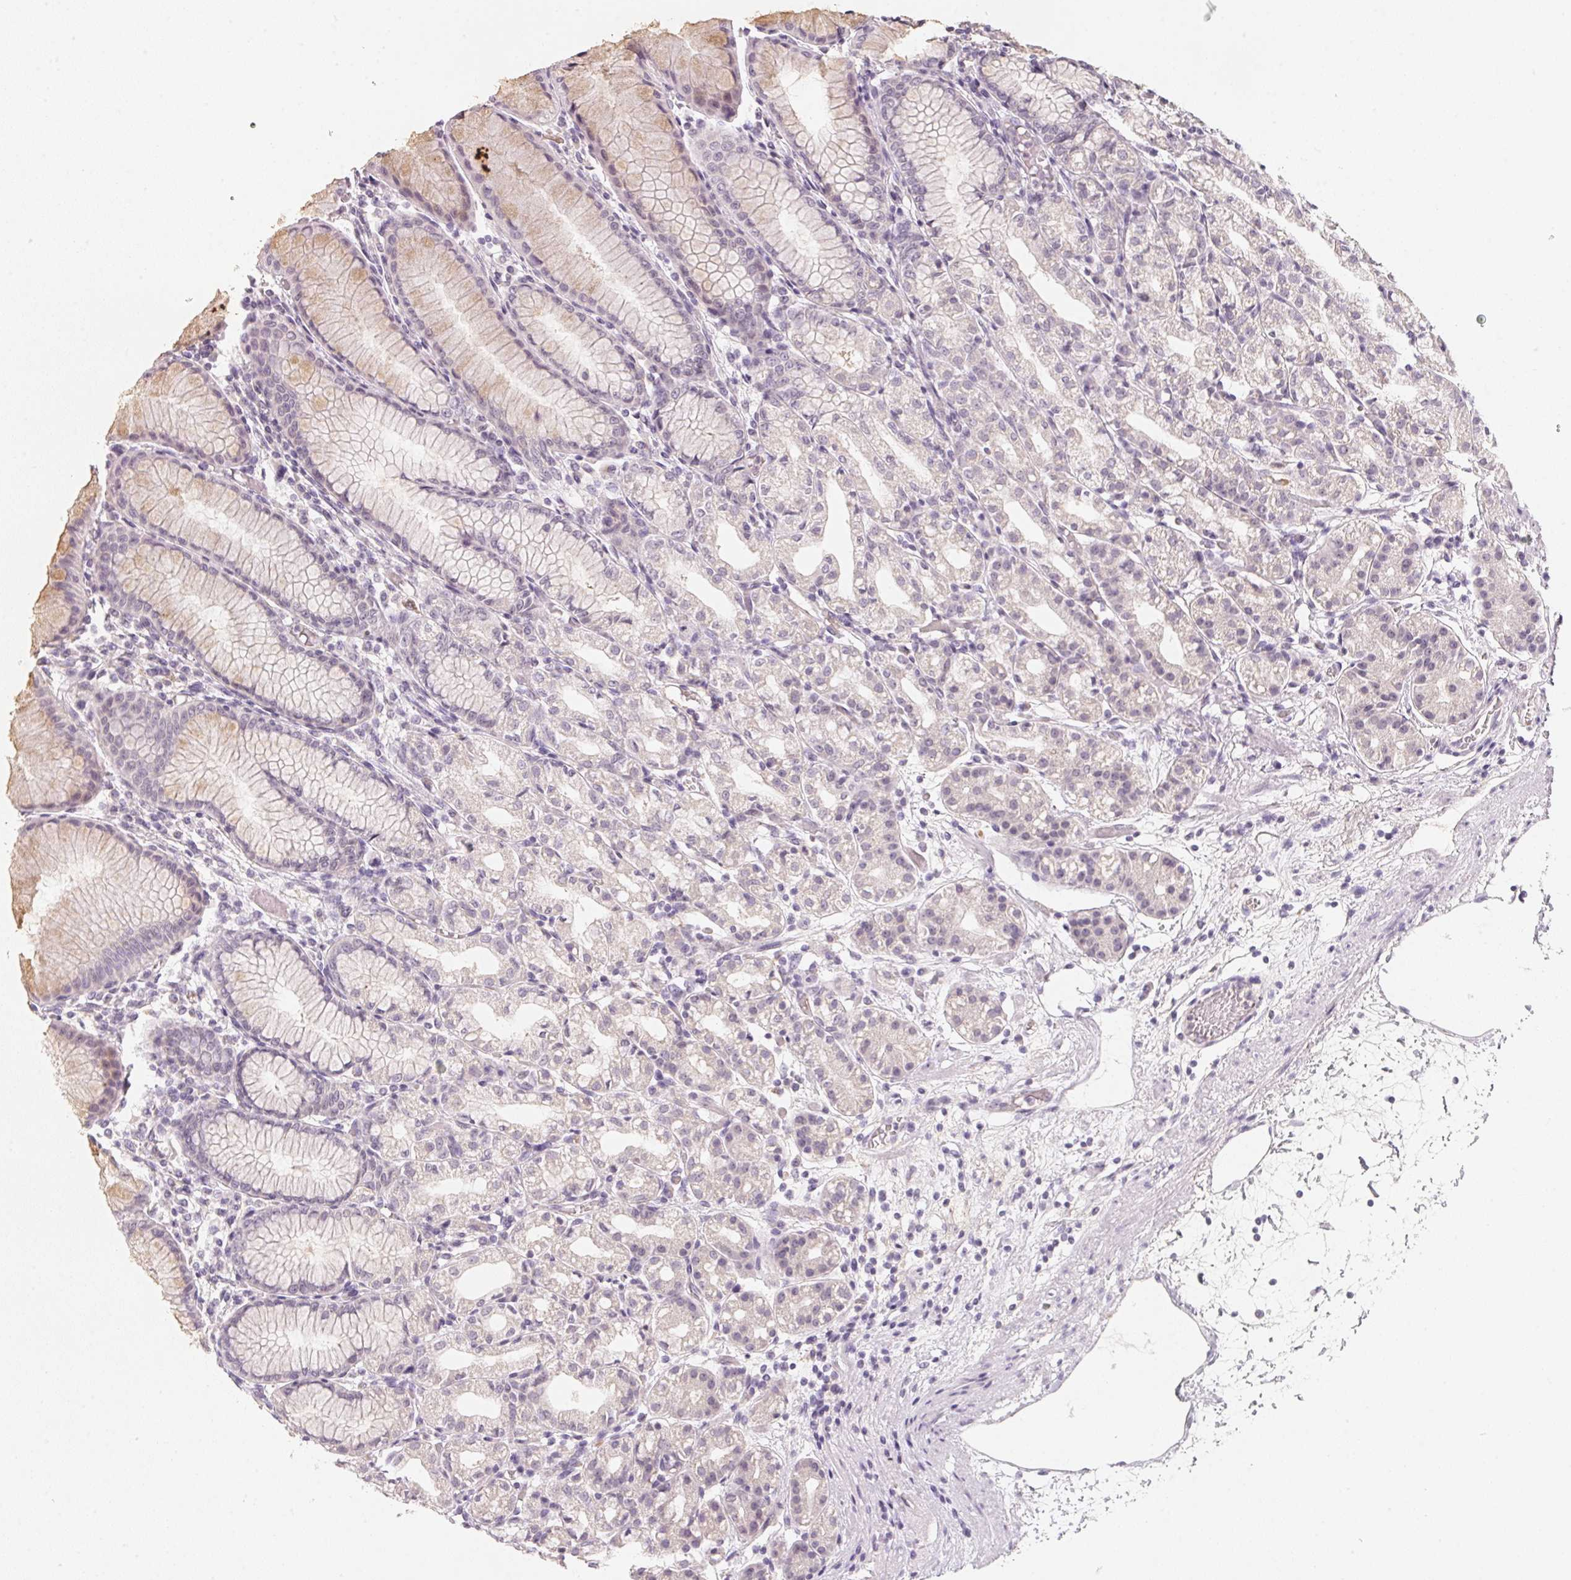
{"staining": {"intensity": "weak", "quantity": "<25%", "location": "cytoplasmic/membranous"}, "tissue": "stomach", "cell_type": "Glandular cells", "image_type": "normal", "snomed": [{"axis": "morphology", "description": "Normal tissue, NOS"}, {"axis": "topography", "description": "Stomach"}], "caption": "This is a photomicrograph of IHC staining of unremarkable stomach, which shows no staining in glandular cells.", "gene": "CFAP276", "patient": {"sex": "female", "age": 57}}